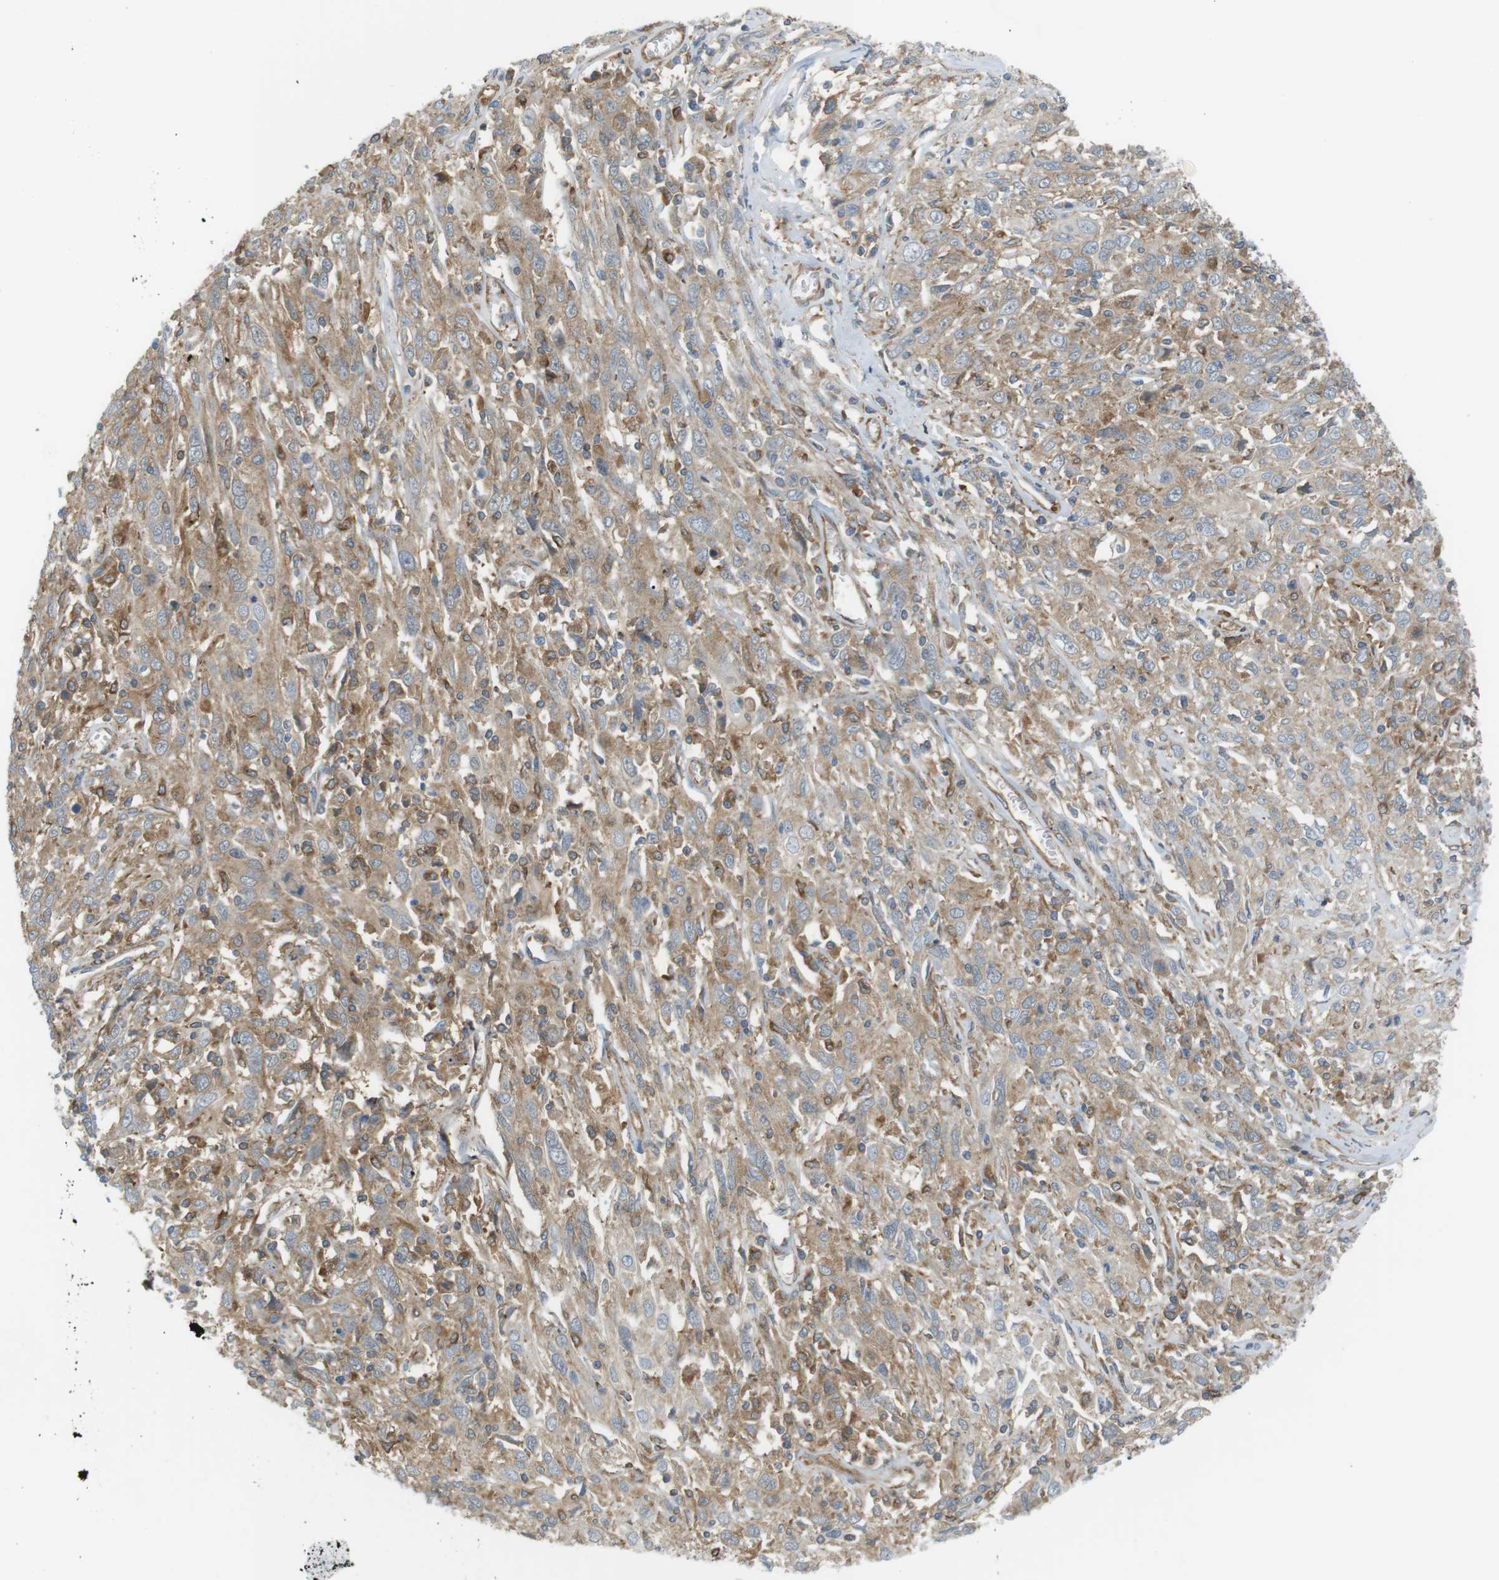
{"staining": {"intensity": "moderate", "quantity": ">75%", "location": "cytoplasmic/membranous"}, "tissue": "cervical cancer", "cell_type": "Tumor cells", "image_type": "cancer", "snomed": [{"axis": "morphology", "description": "Squamous cell carcinoma, NOS"}, {"axis": "topography", "description": "Cervix"}], "caption": "IHC staining of squamous cell carcinoma (cervical), which shows medium levels of moderate cytoplasmic/membranous staining in about >75% of tumor cells indicating moderate cytoplasmic/membranous protein staining. The staining was performed using DAB (3,3'-diaminobenzidine) (brown) for protein detection and nuclei were counterstained in hematoxylin (blue).", "gene": "PEPD", "patient": {"sex": "female", "age": 46}}